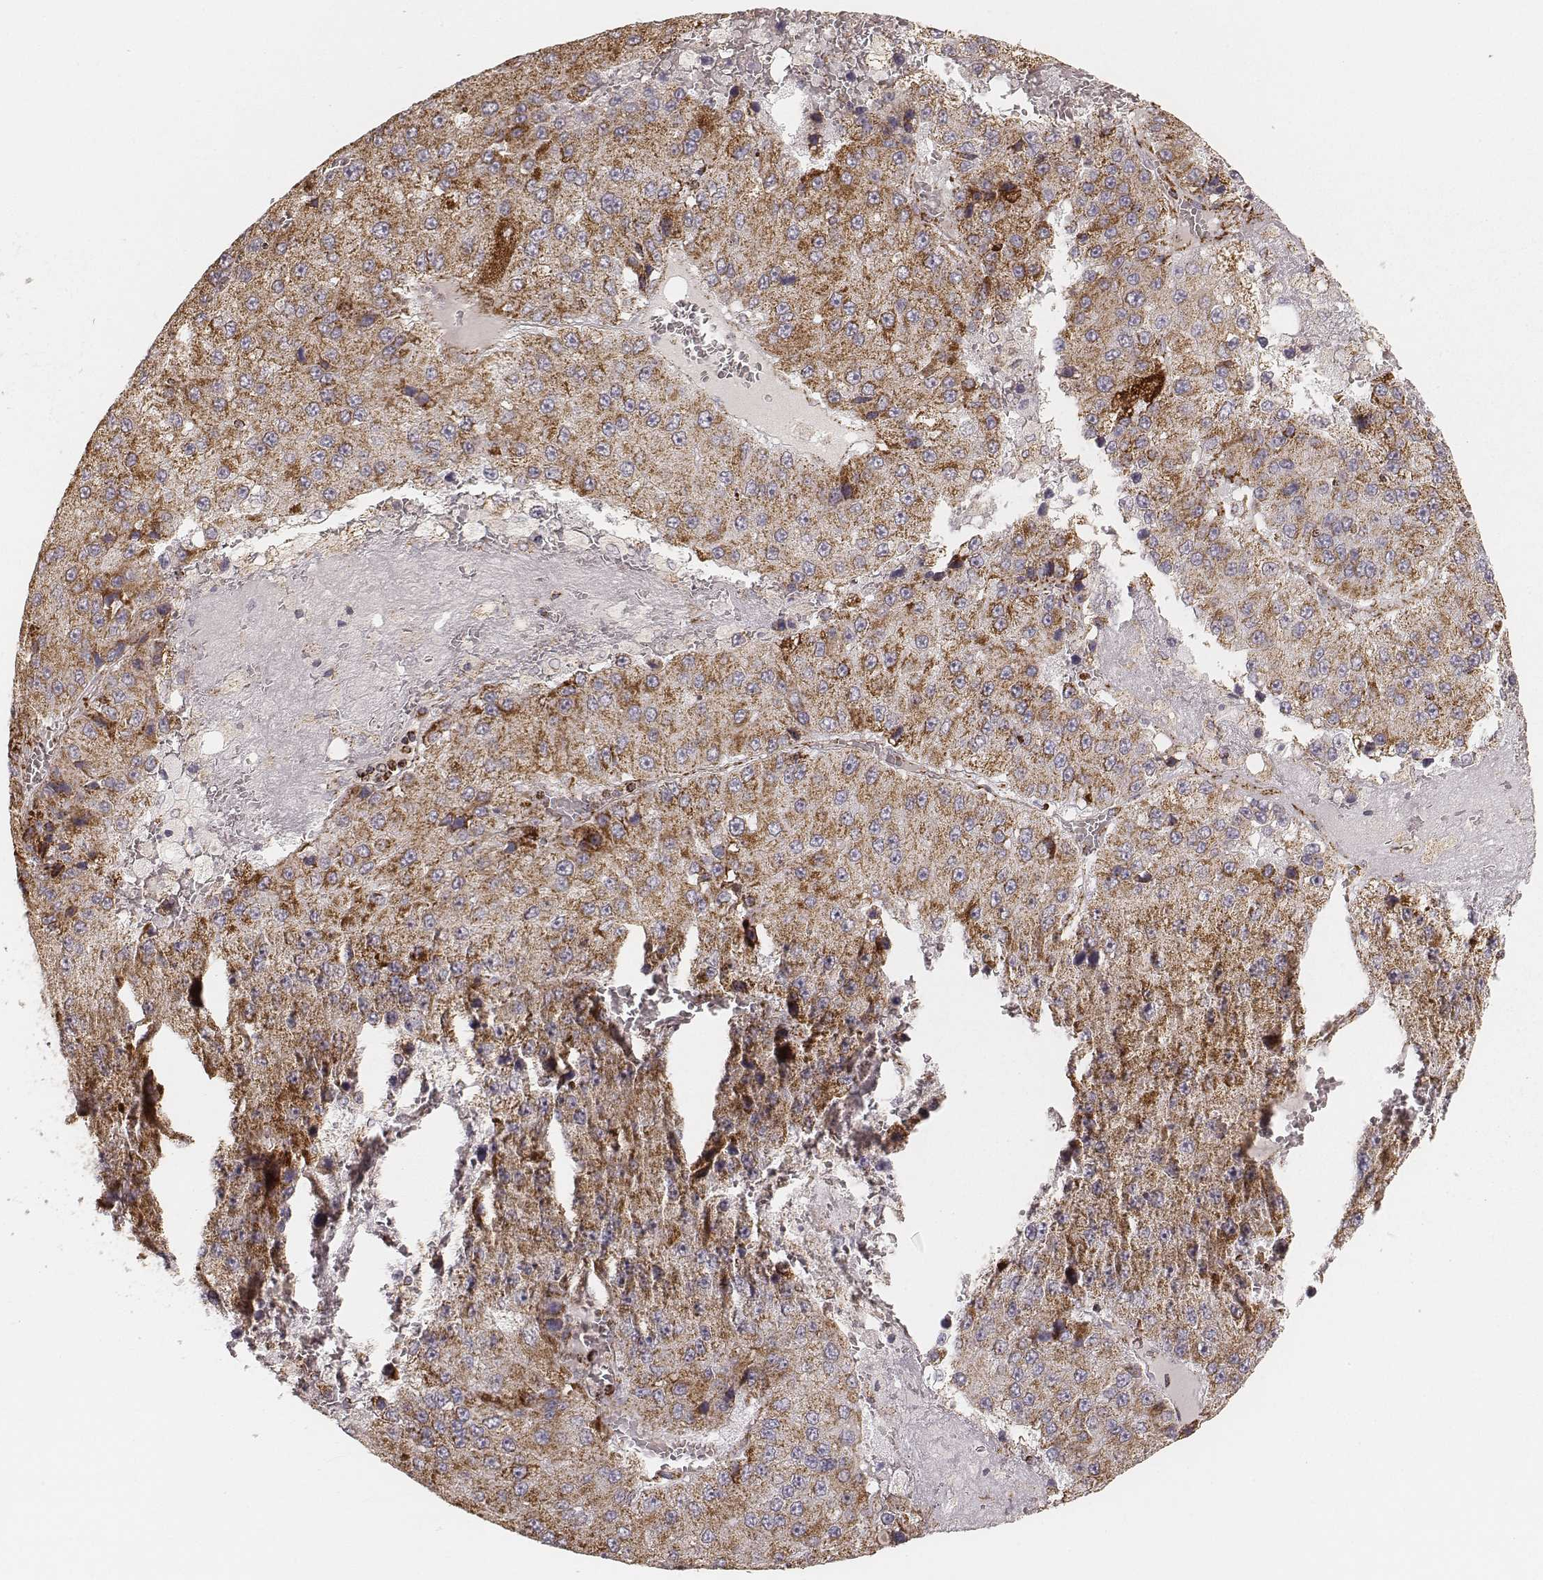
{"staining": {"intensity": "moderate", "quantity": ">75%", "location": "cytoplasmic/membranous"}, "tissue": "liver cancer", "cell_type": "Tumor cells", "image_type": "cancer", "snomed": [{"axis": "morphology", "description": "Carcinoma, Hepatocellular, NOS"}, {"axis": "topography", "description": "Liver"}], "caption": "This micrograph shows immunohistochemistry staining of human liver cancer, with medium moderate cytoplasmic/membranous expression in approximately >75% of tumor cells.", "gene": "CS", "patient": {"sex": "female", "age": 73}}